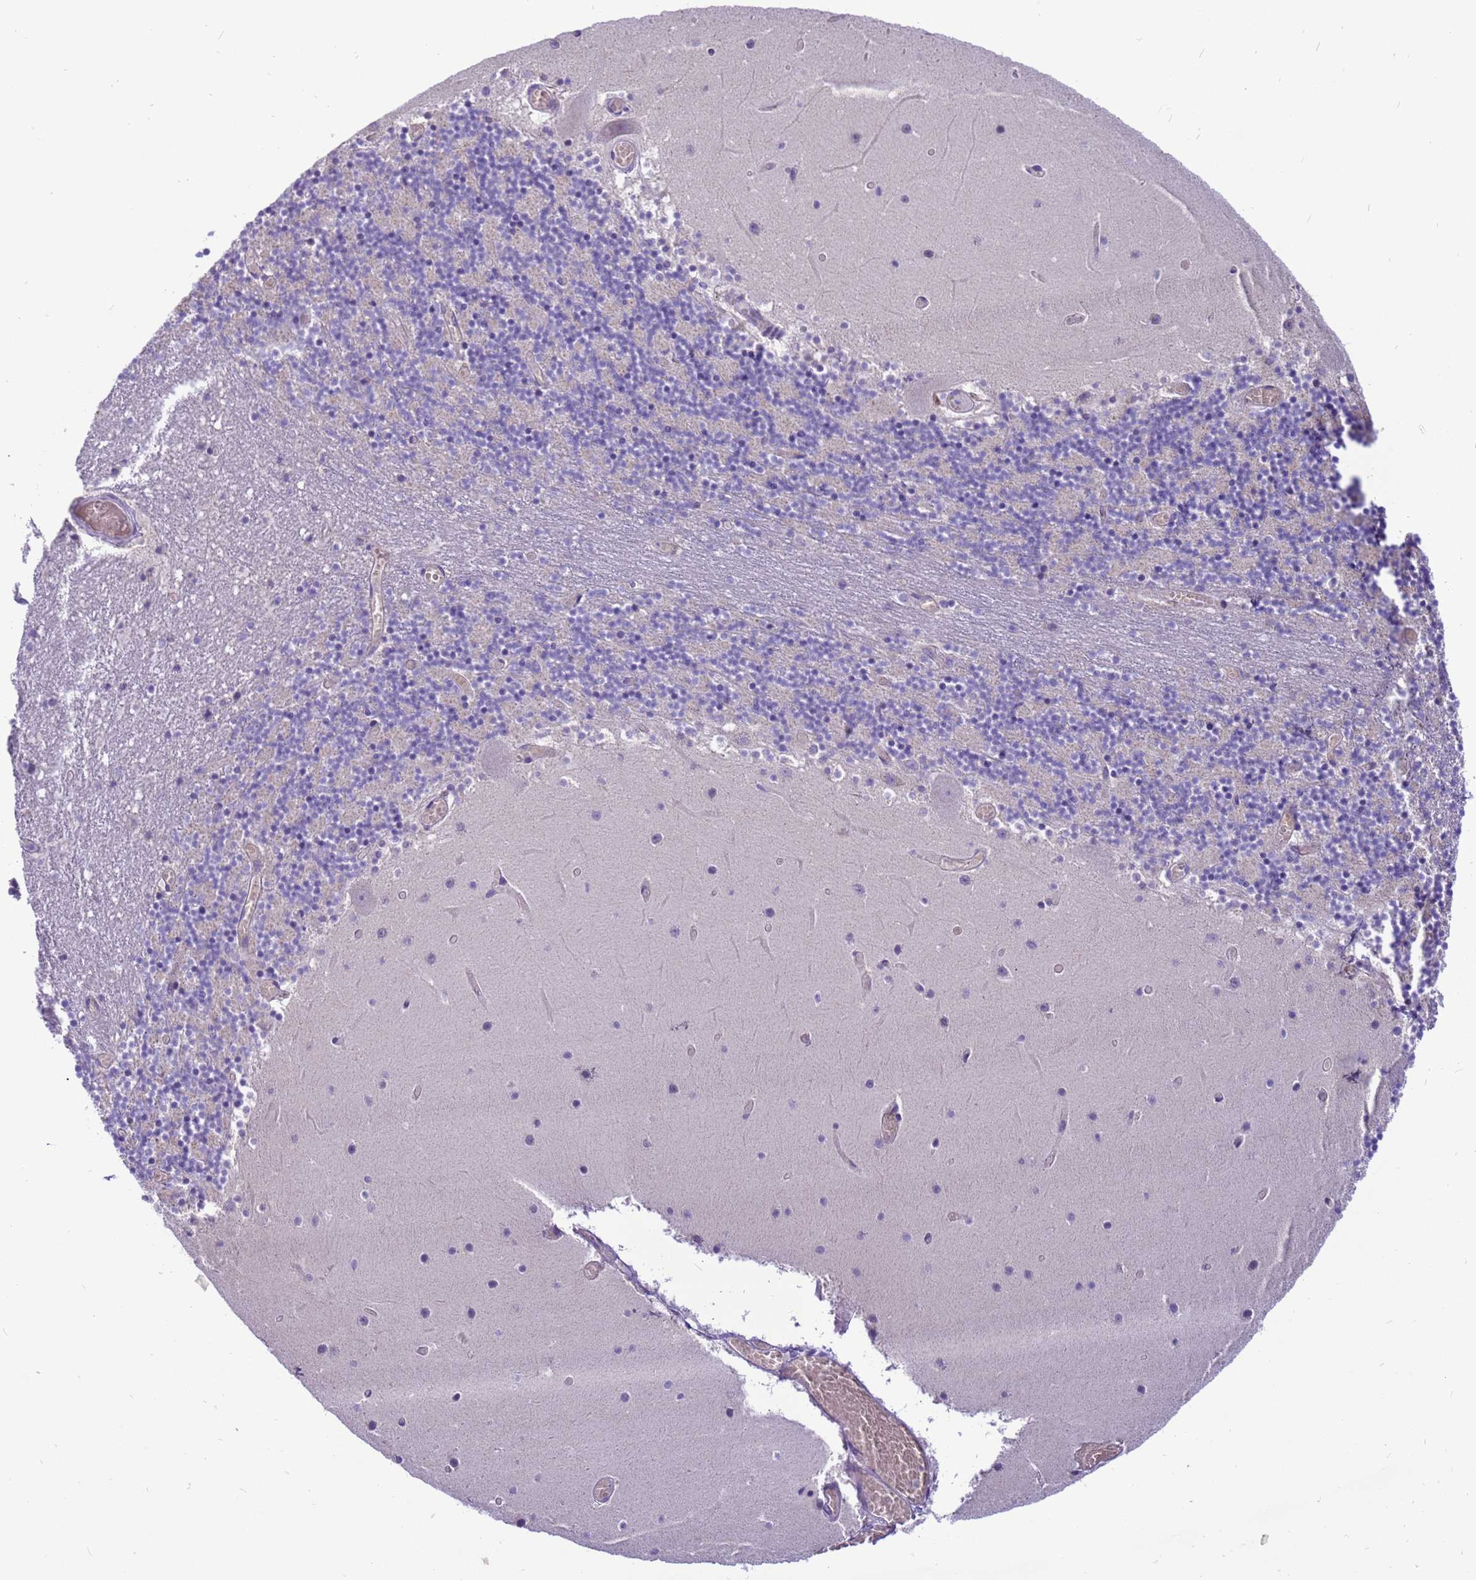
{"staining": {"intensity": "negative", "quantity": "none", "location": "none"}, "tissue": "cerebellum", "cell_type": "Cells in granular layer", "image_type": "normal", "snomed": [{"axis": "morphology", "description": "Normal tissue, NOS"}, {"axis": "topography", "description": "Cerebellum"}], "caption": "This image is of benign cerebellum stained with immunohistochemistry to label a protein in brown with the nuclei are counter-stained blue. There is no positivity in cells in granular layer. (Brightfield microscopy of DAB IHC at high magnification).", "gene": "PIEZO2", "patient": {"sex": "female", "age": 28}}